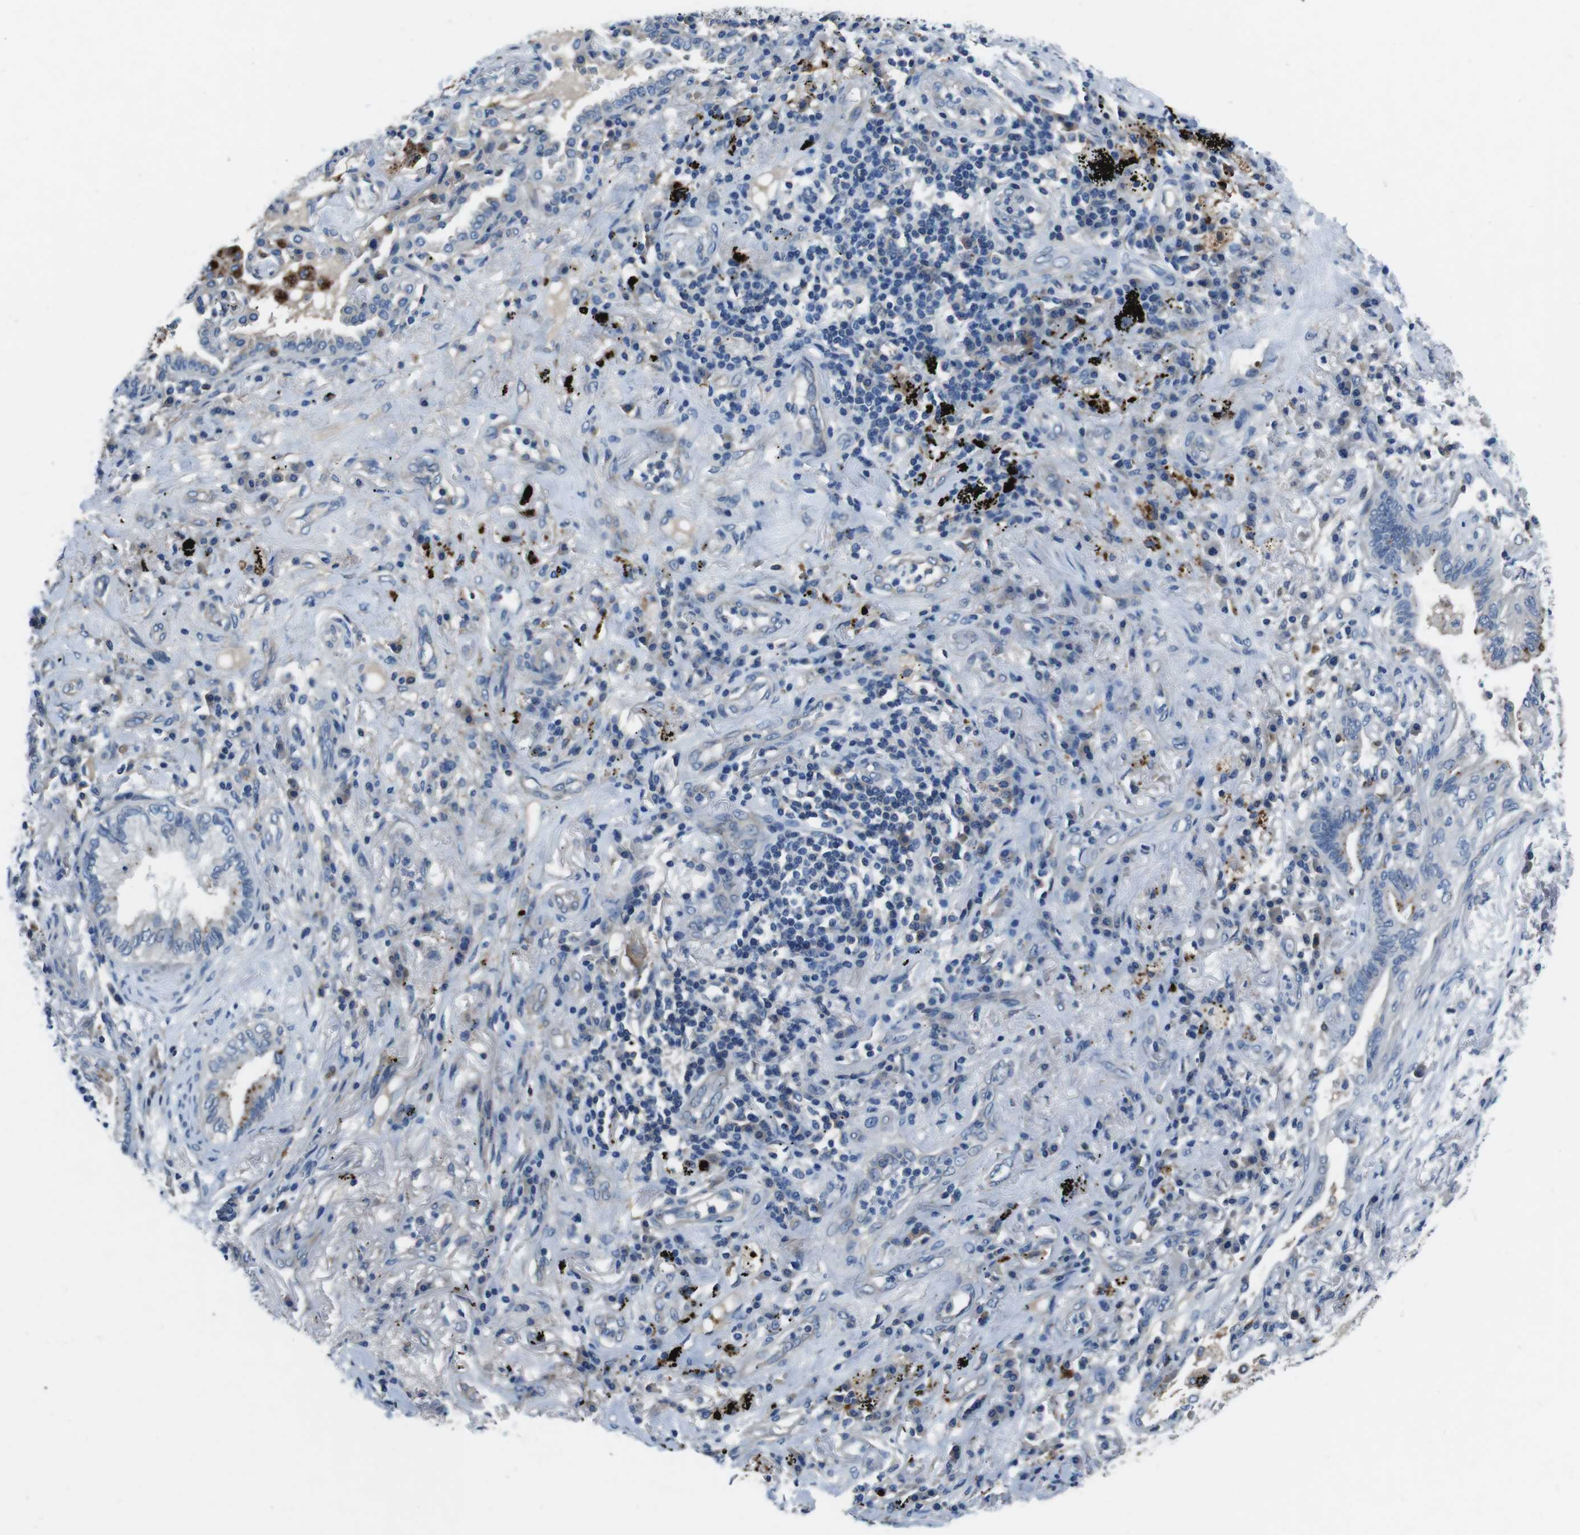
{"staining": {"intensity": "moderate", "quantity": "<25%", "location": "cytoplasmic/membranous"}, "tissue": "lung cancer", "cell_type": "Tumor cells", "image_type": "cancer", "snomed": [{"axis": "morphology", "description": "Normal tissue, NOS"}, {"axis": "morphology", "description": "Adenocarcinoma, NOS"}, {"axis": "topography", "description": "Bronchus"}, {"axis": "topography", "description": "Lung"}], "caption": "Immunohistochemistry (IHC) of human adenocarcinoma (lung) demonstrates low levels of moderate cytoplasmic/membranous positivity in approximately <25% of tumor cells. Ihc stains the protein of interest in brown and the nuclei are stained blue.", "gene": "TULP3", "patient": {"sex": "female", "age": 70}}